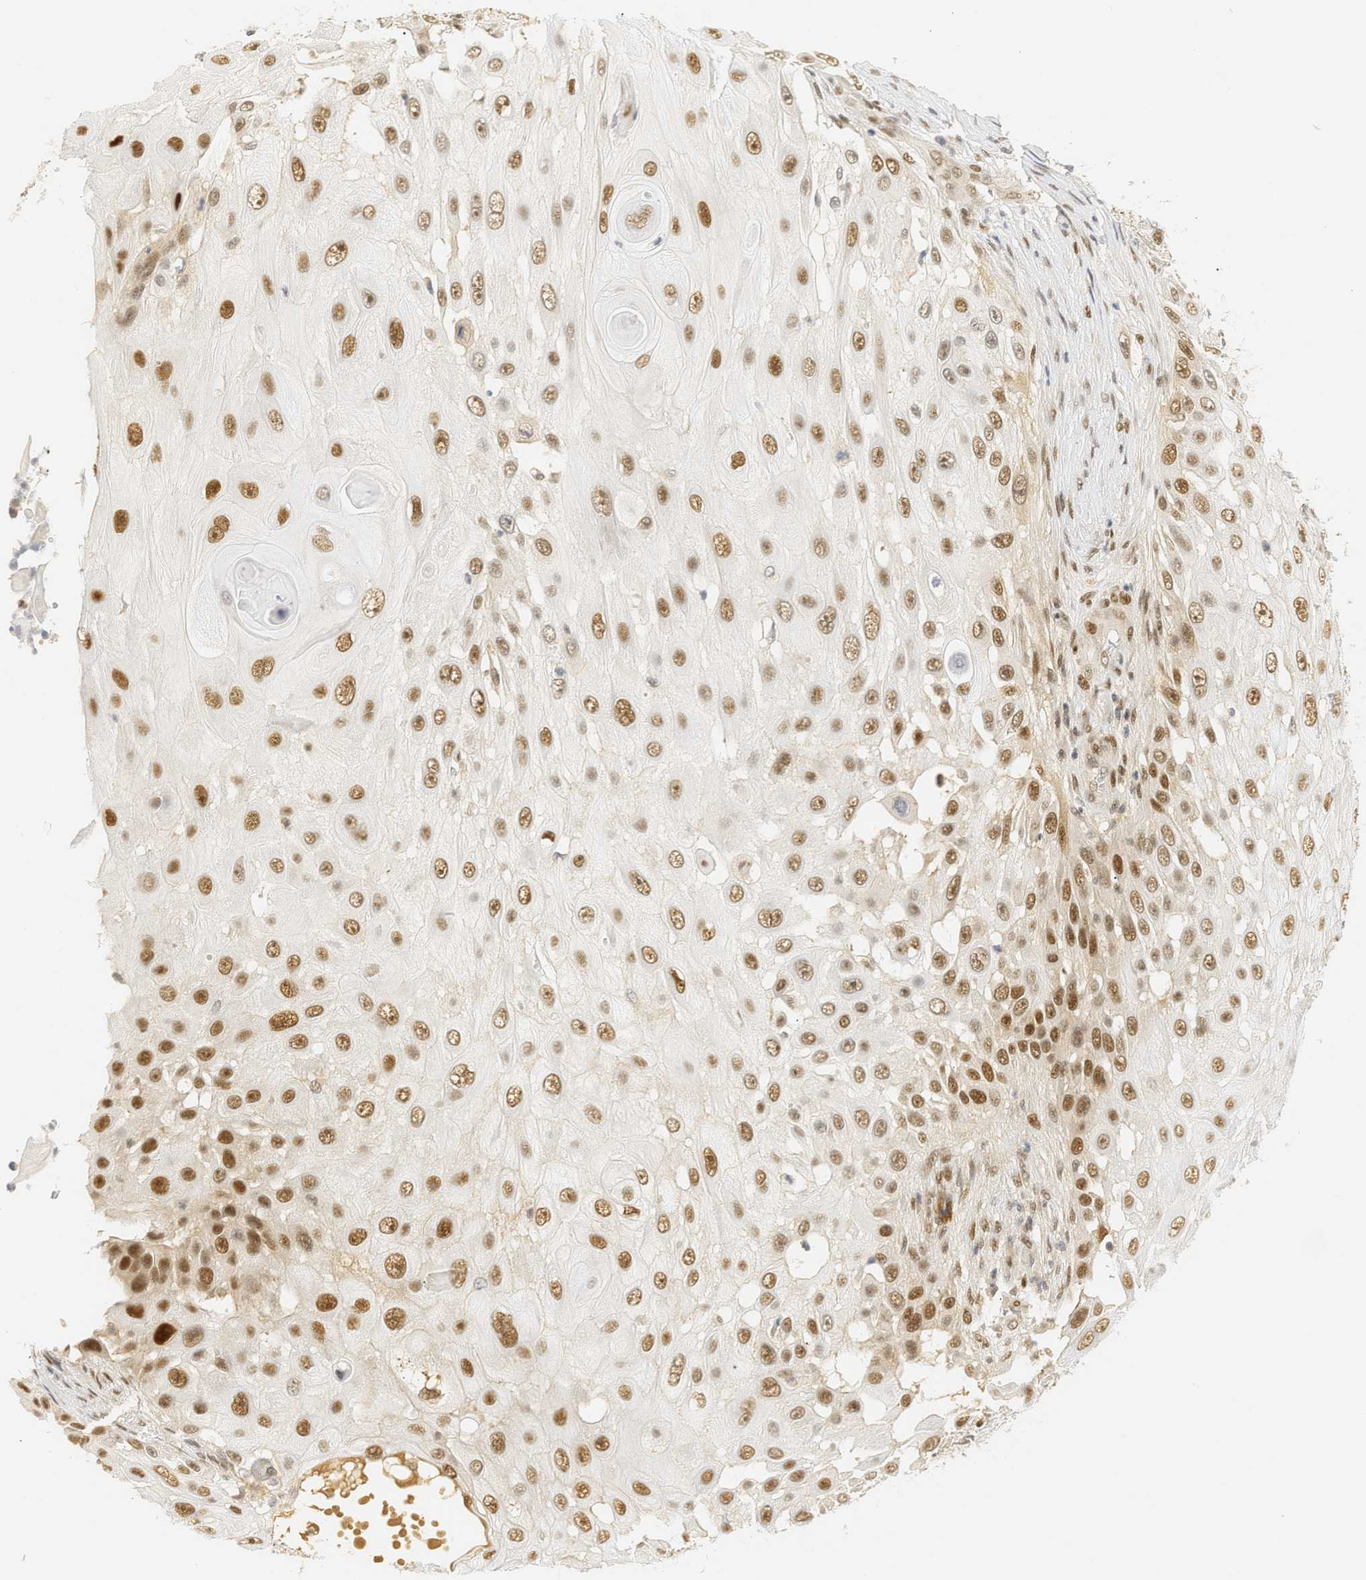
{"staining": {"intensity": "strong", "quantity": ">75%", "location": "nuclear"}, "tissue": "skin cancer", "cell_type": "Tumor cells", "image_type": "cancer", "snomed": [{"axis": "morphology", "description": "Squamous cell carcinoma, NOS"}, {"axis": "topography", "description": "Skin"}], "caption": "Tumor cells exhibit high levels of strong nuclear positivity in approximately >75% of cells in squamous cell carcinoma (skin).", "gene": "SSBP2", "patient": {"sex": "female", "age": 44}}